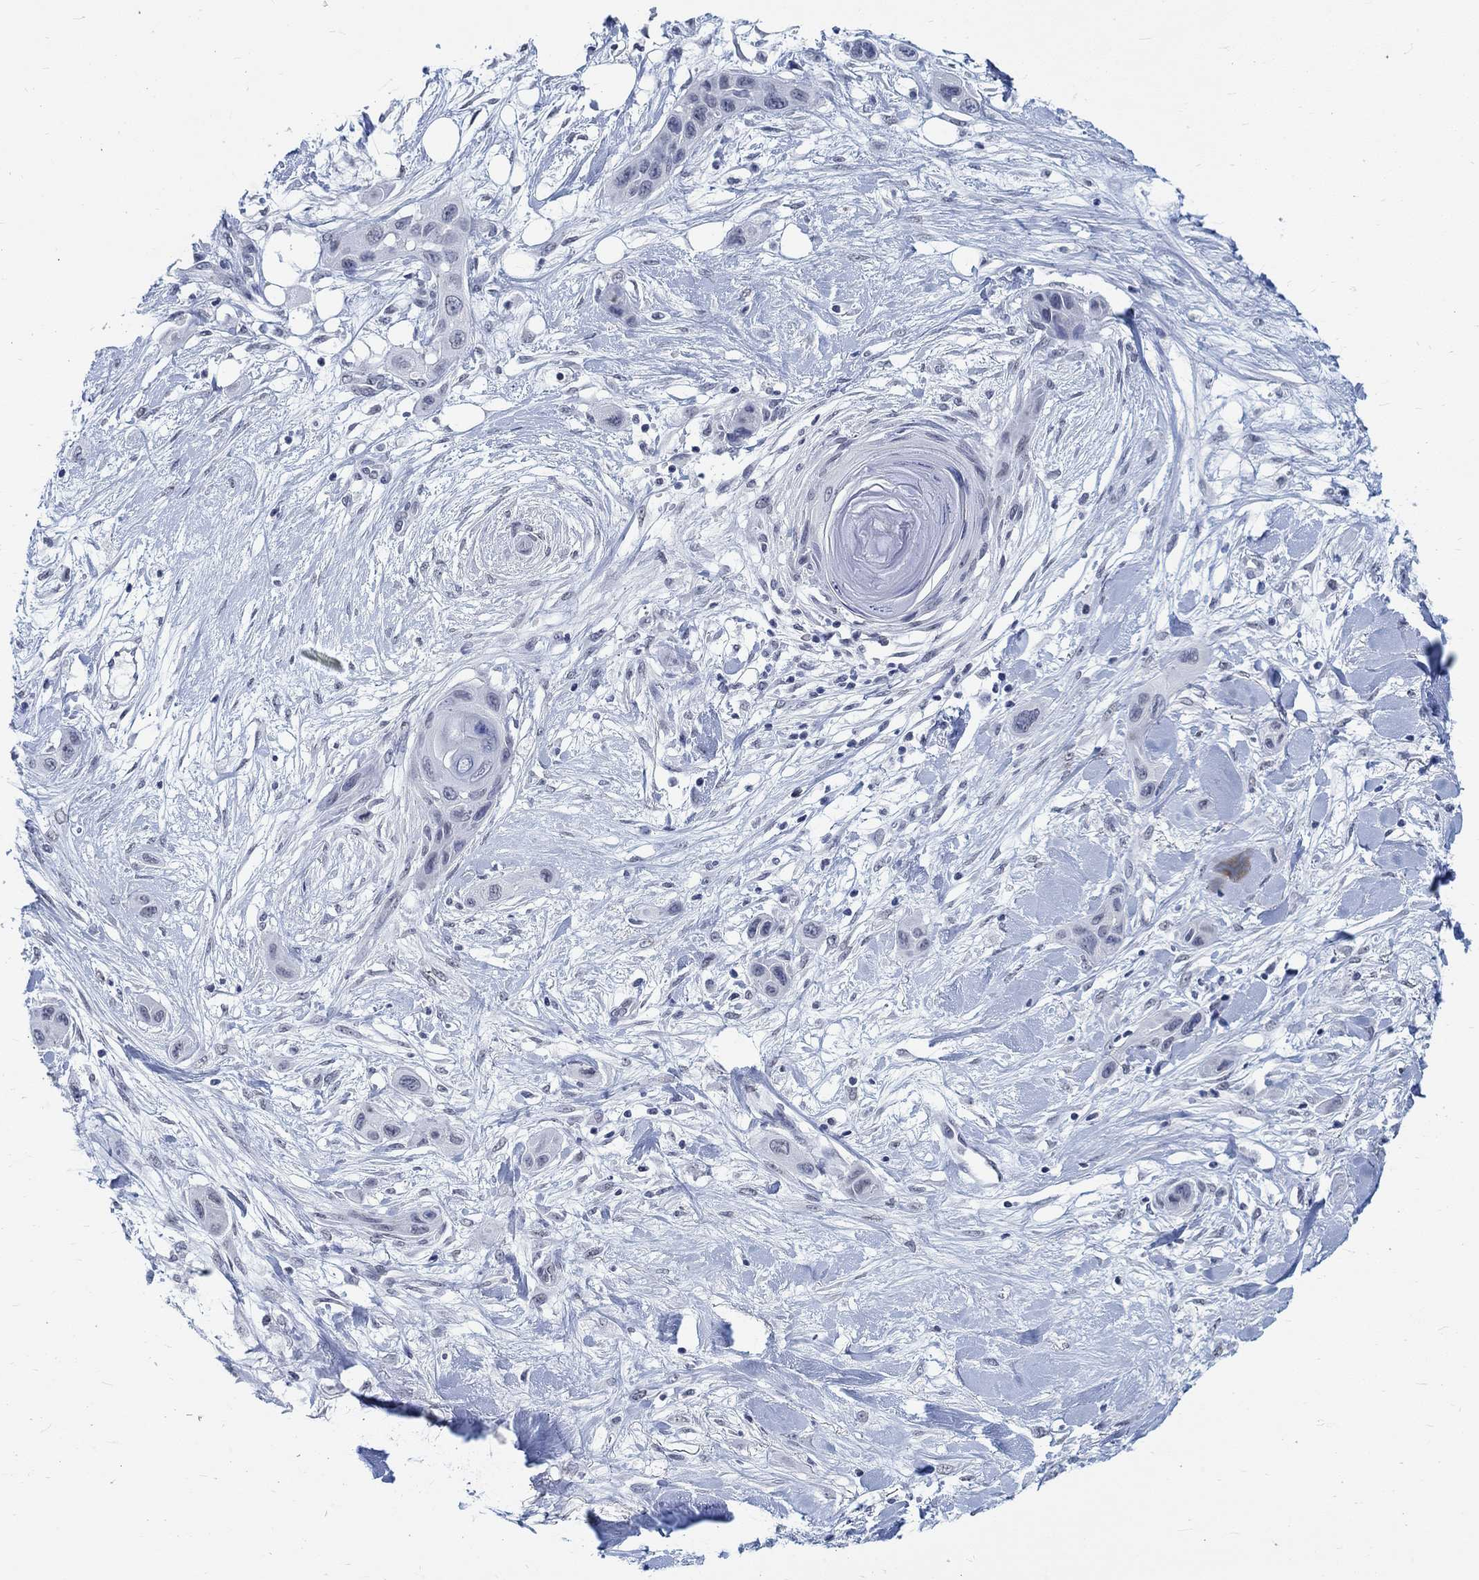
{"staining": {"intensity": "negative", "quantity": "none", "location": "none"}, "tissue": "skin cancer", "cell_type": "Tumor cells", "image_type": "cancer", "snomed": [{"axis": "morphology", "description": "Squamous cell carcinoma, NOS"}, {"axis": "topography", "description": "Skin"}], "caption": "Immunohistochemistry of skin cancer (squamous cell carcinoma) displays no staining in tumor cells. (DAB (3,3'-diaminobenzidine) immunohistochemistry with hematoxylin counter stain).", "gene": "ANKS1B", "patient": {"sex": "male", "age": 79}}